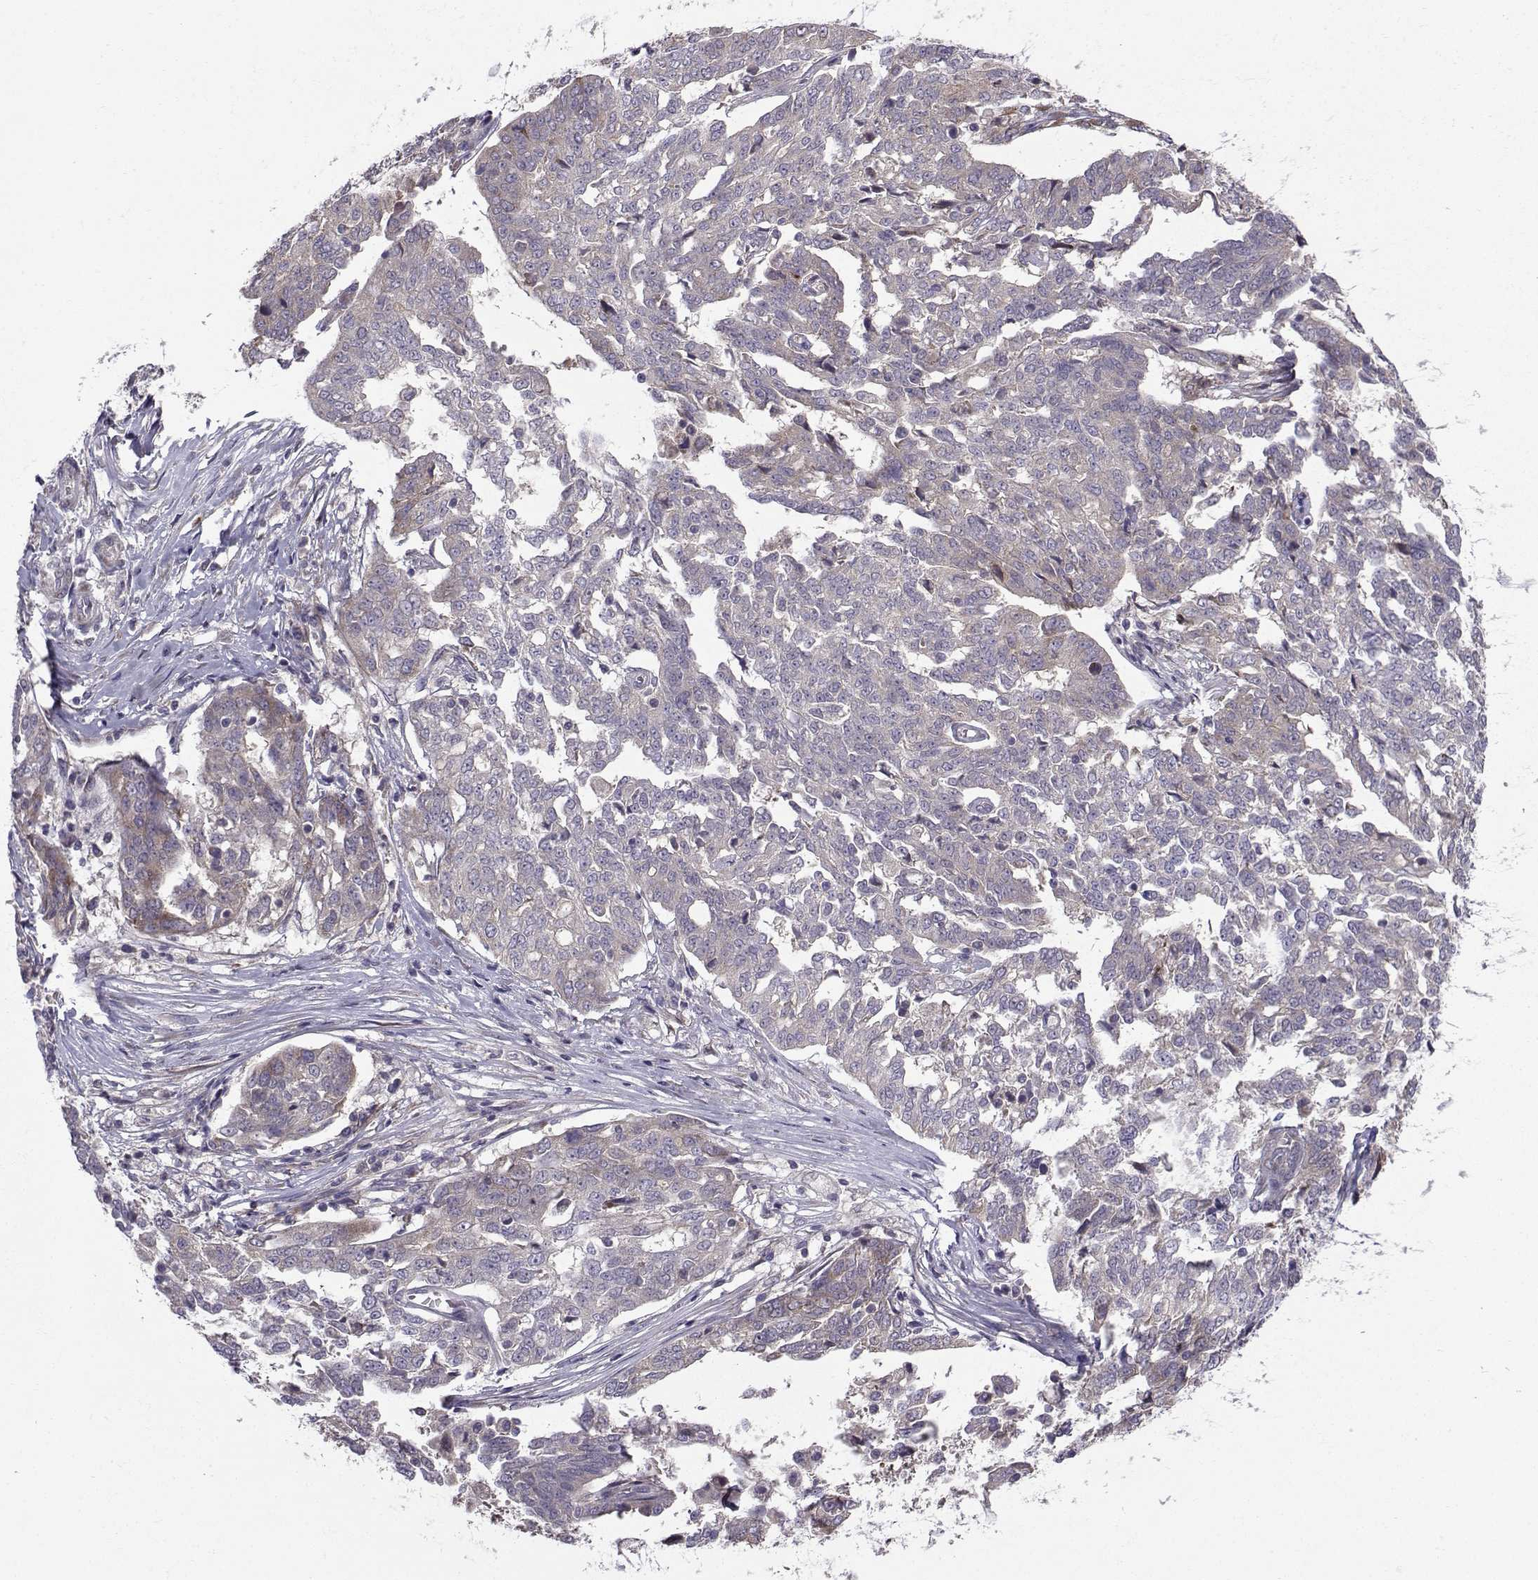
{"staining": {"intensity": "weak", "quantity": "<25%", "location": "cytoplasmic/membranous"}, "tissue": "ovarian cancer", "cell_type": "Tumor cells", "image_type": "cancer", "snomed": [{"axis": "morphology", "description": "Cystadenocarcinoma, serous, NOS"}, {"axis": "topography", "description": "Ovary"}], "caption": "High magnification brightfield microscopy of ovarian serous cystadenocarcinoma stained with DAB (3,3'-diaminobenzidine) (brown) and counterstained with hematoxylin (blue): tumor cells show no significant expression.", "gene": "STXBP5", "patient": {"sex": "female", "age": 67}}